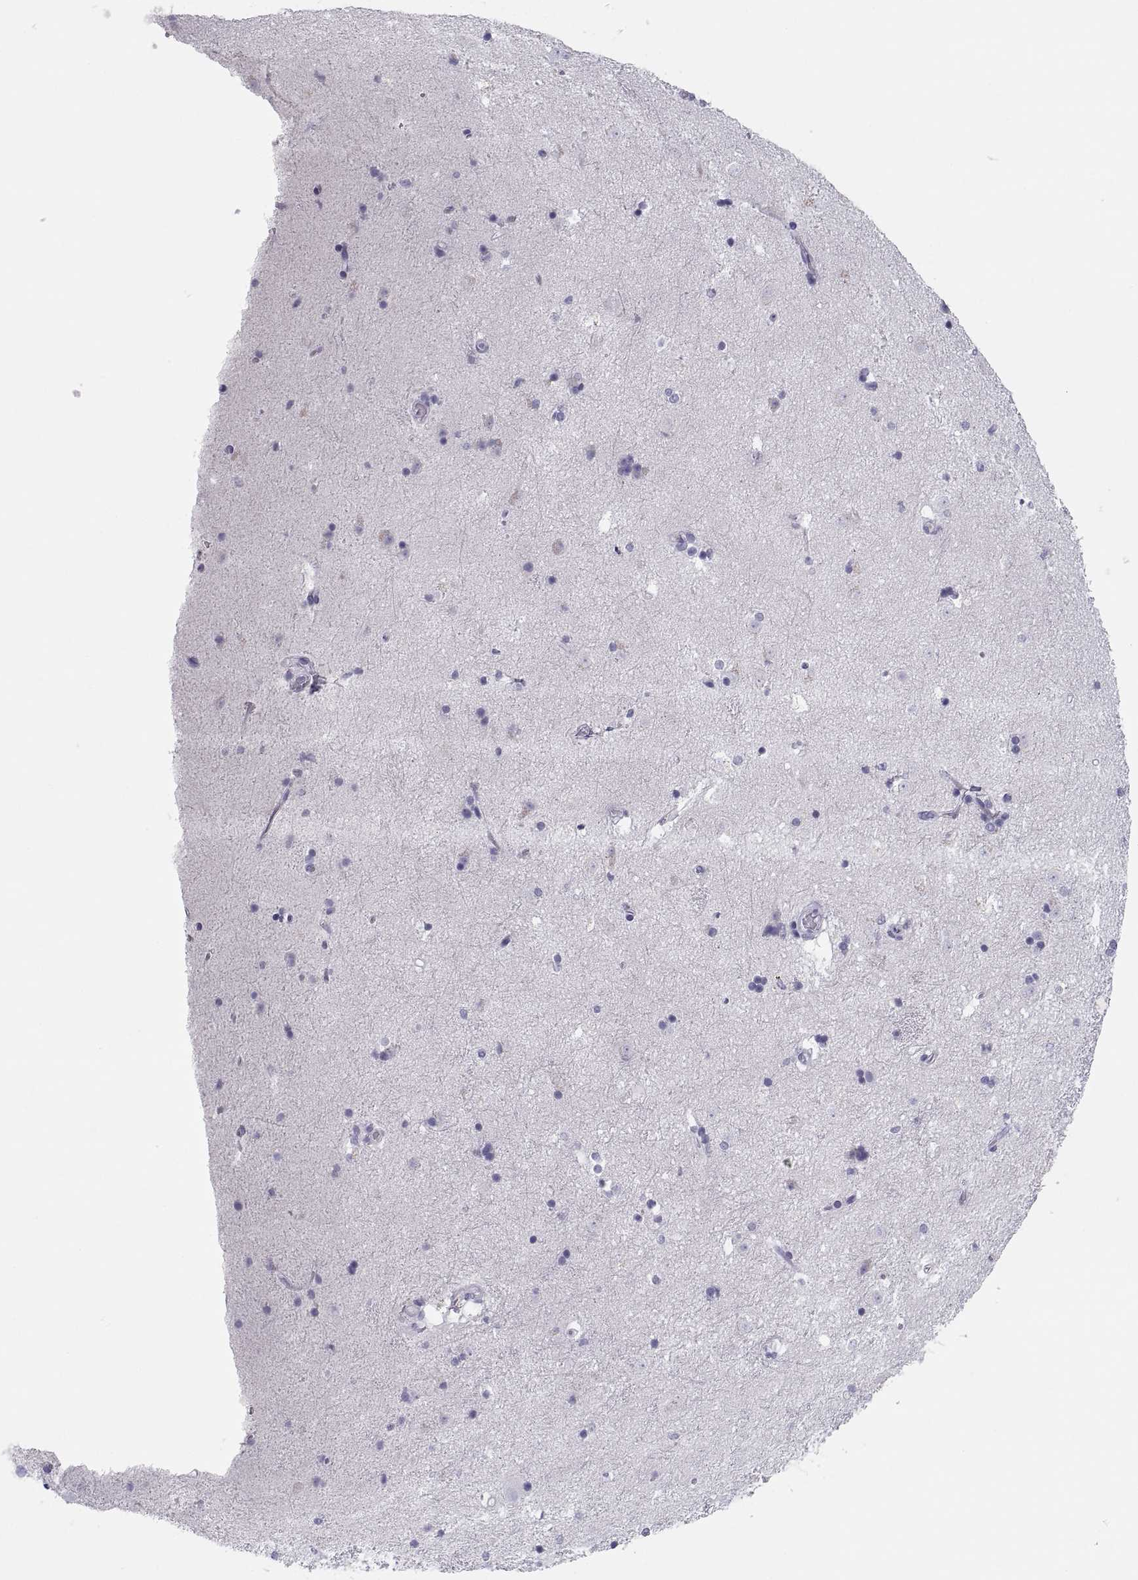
{"staining": {"intensity": "negative", "quantity": "none", "location": "none"}, "tissue": "caudate", "cell_type": "Glial cells", "image_type": "normal", "snomed": [{"axis": "morphology", "description": "Normal tissue, NOS"}, {"axis": "topography", "description": "Lateral ventricle wall"}], "caption": "This histopathology image is of benign caudate stained with immunohistochemistry to label a protein in brown with the nuclei are counter-stained blue. There is no staining in glial cells. Nuclei are stained in blue.", "gene": "MAGEB2", "patient": {"sex": "male", "age": 51}}